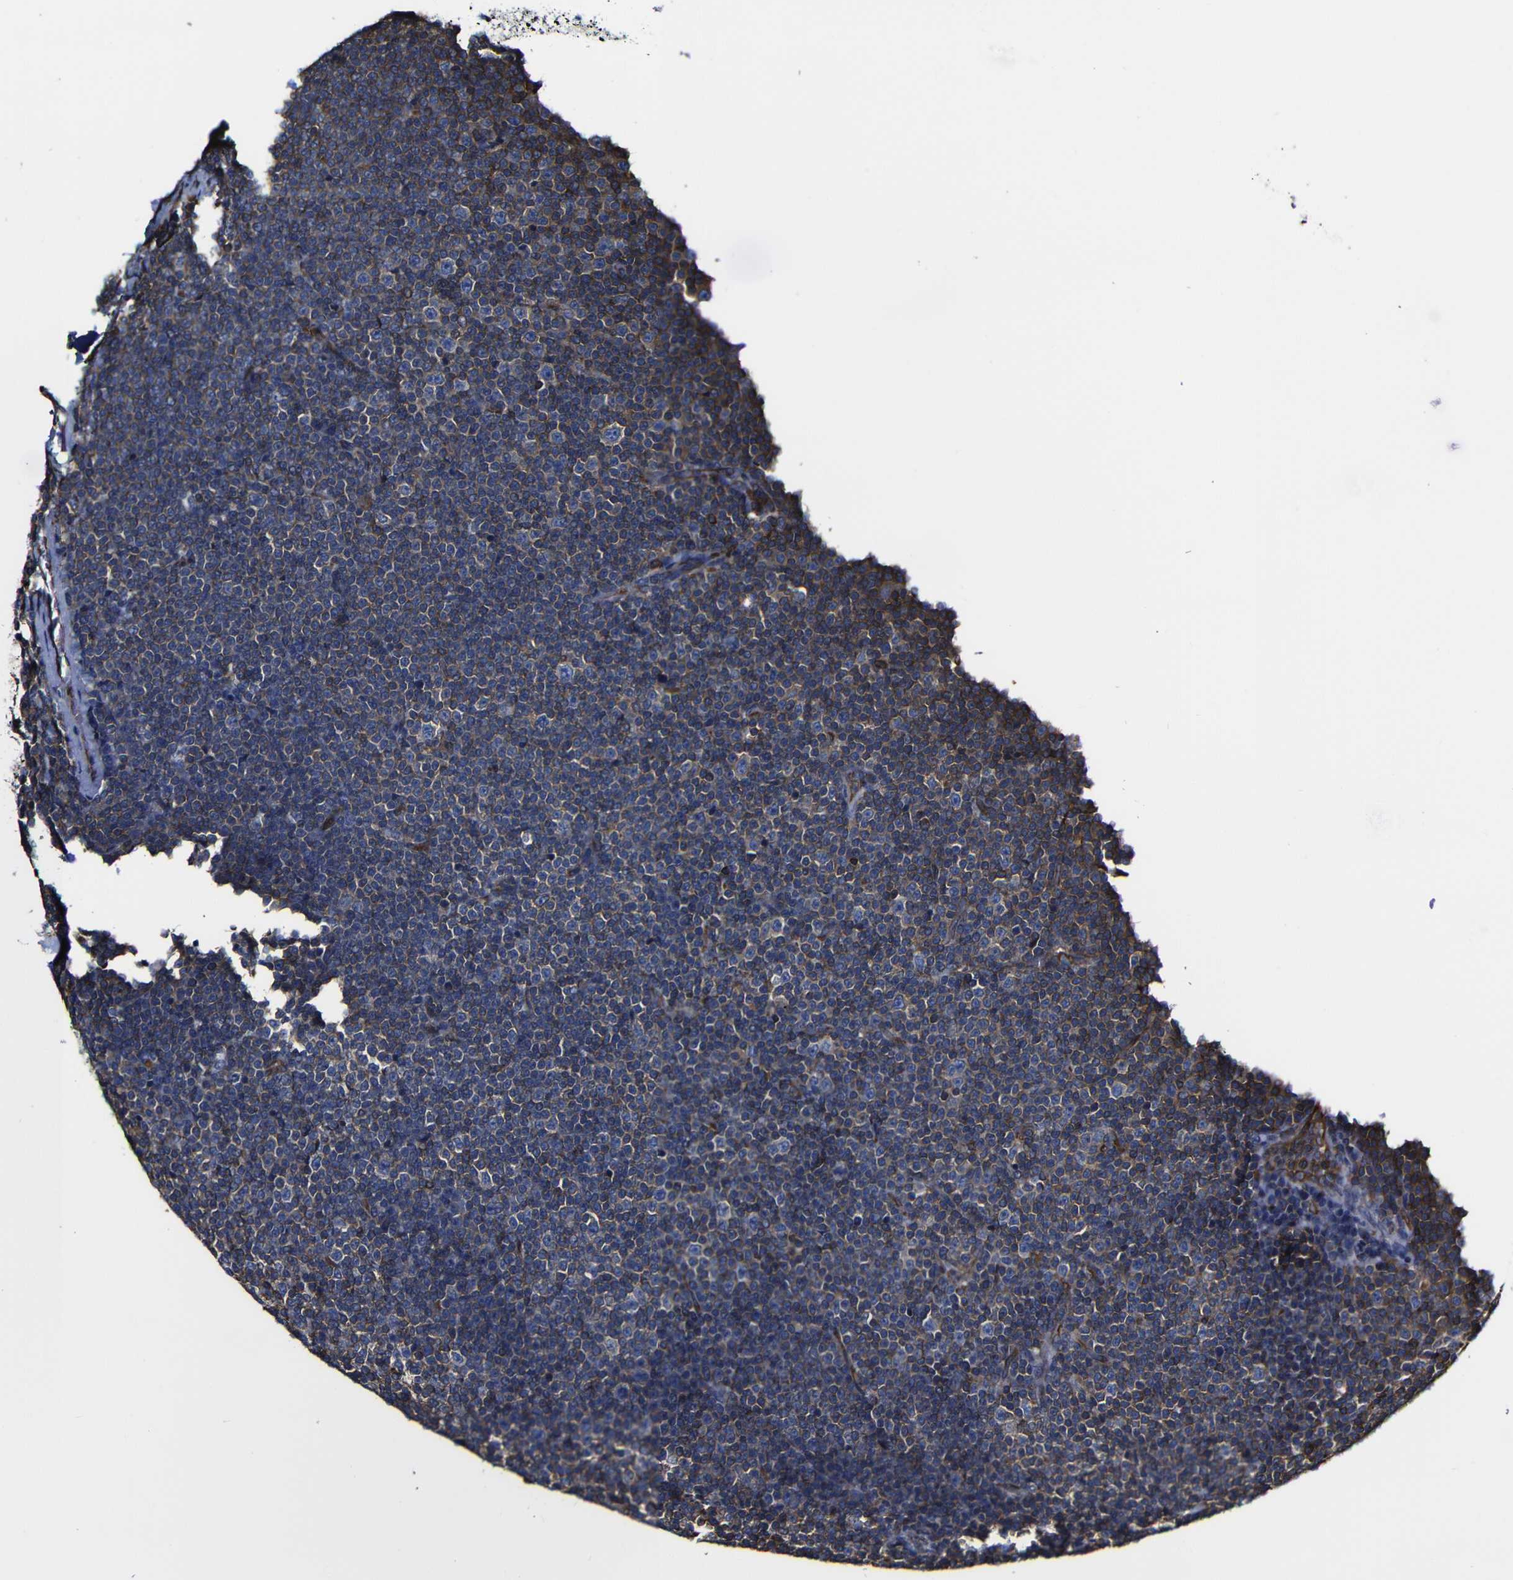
{"staining": {"intensity": "moderate", "quantity": "<25%", "location": "cytoplasmic/membranous"}, "tissue": "lymphoma", "cell_type": "Tumor cells", "image_type": "cancer", "snomed": [{"axis": "morphology", "description": "Malignant lymphoma, non-Hodgkin's type, Low grade"}, {"axis": "topography", "description": "Lymph node"}], "caption": "Lymphoma was stained to show a protein in brown. There is low levels of moderate cytoplasmic/membranous positivity in approximately <25% of tumor cells.", "gene": "MSN", "patient": {"sex": "female", "age": 67}}